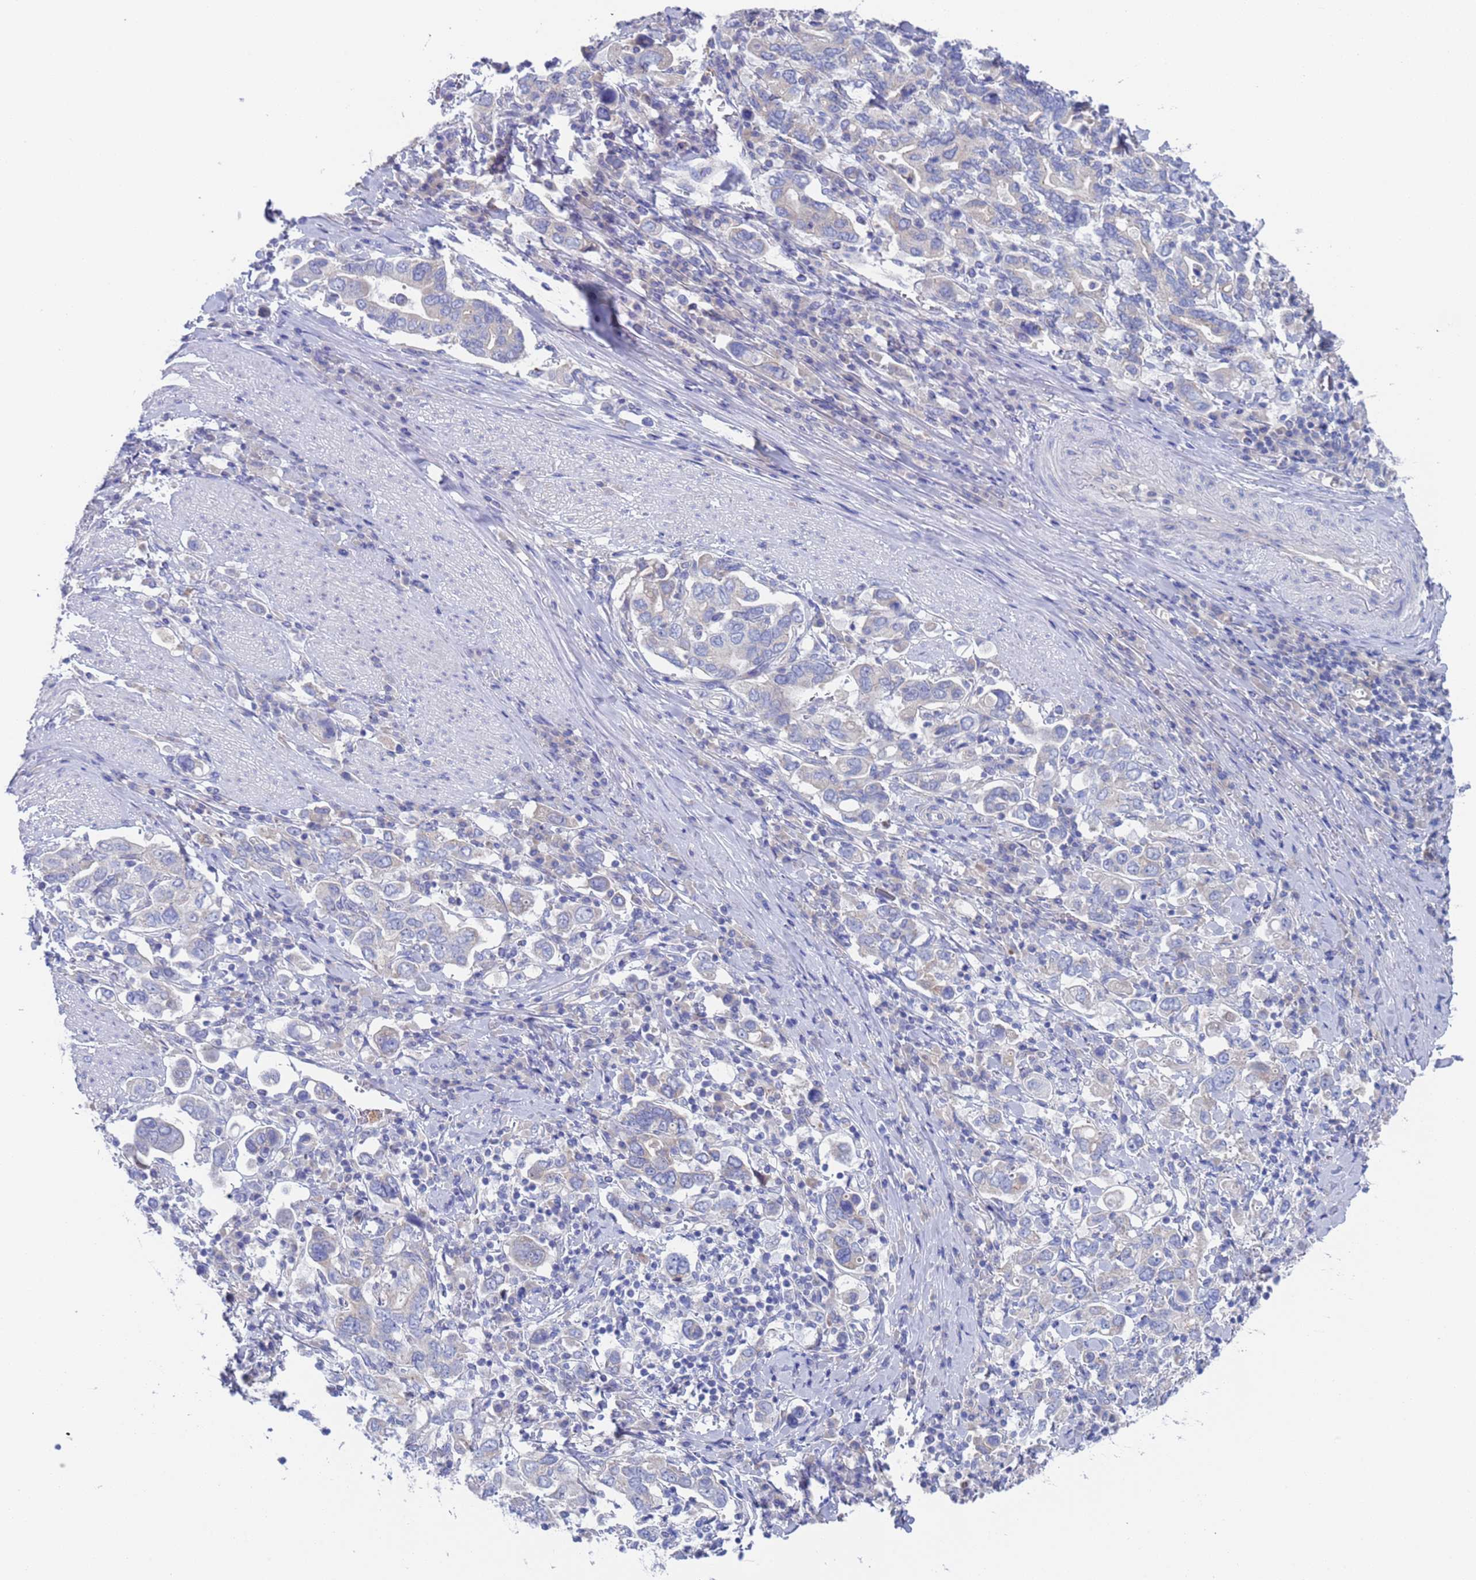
{"staining": {"intensity": "negative", "quantity": "none", "location": "none"}, "tissue": "stomach cancer", "cell_type": "Tumor cells", "image_type": "cancer", "snomed": [{"axis": "morphology", "description": "Adenocarcinoma, NOS"}, {"axis": "topography", "description": "Stomach, upper"}], "caption": "Immunohistochemistry of human stomach adenocarcinoma displays no expression in tumor cells.", "gene": "PET117", "patient": {"sex": "male", "age": 62}}